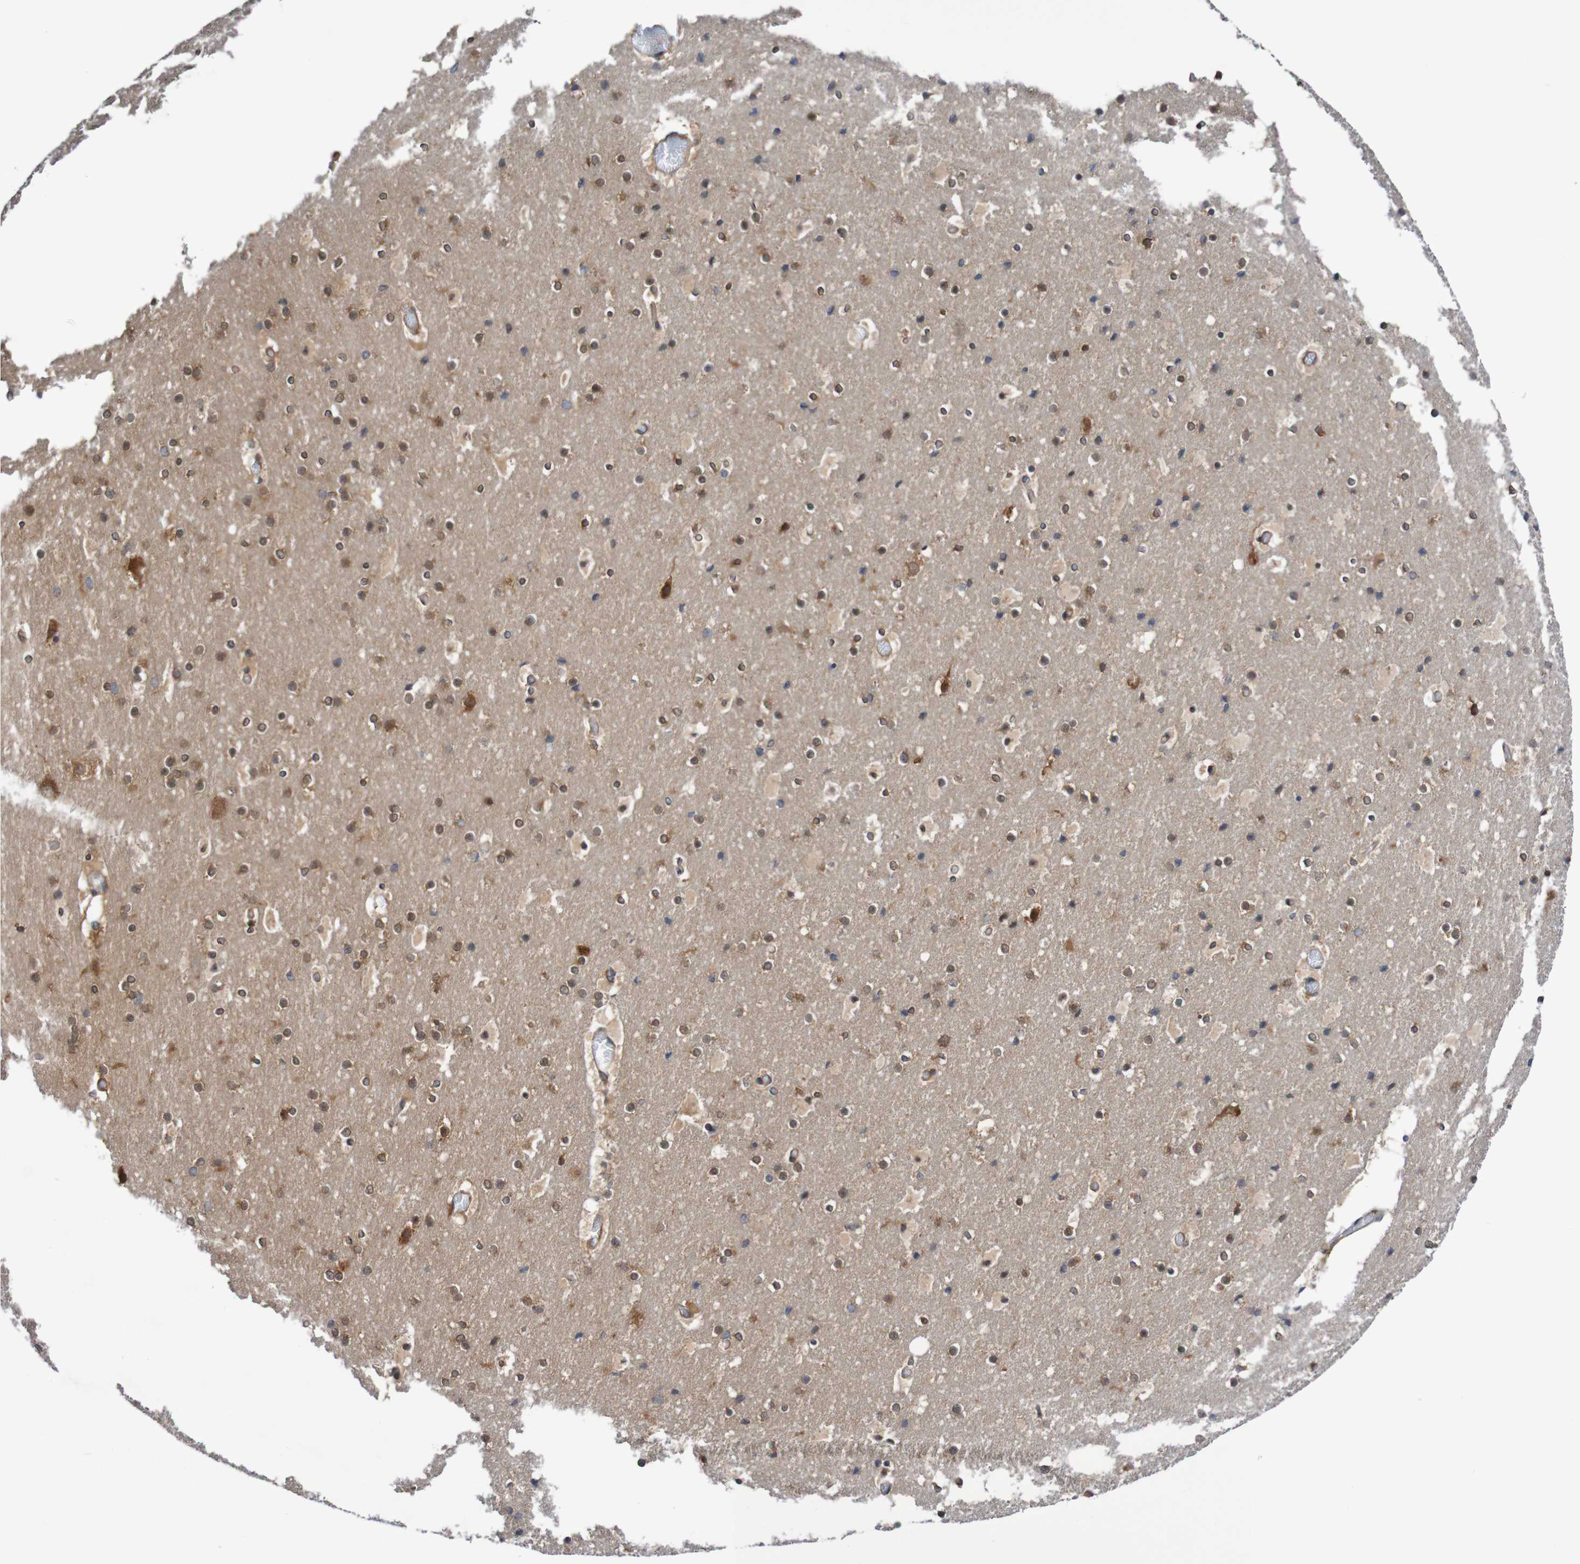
{"staining": {"intensity": "moderate", "quantity": ">75%", "location": "cytoplasmic/membranous"}, "tissue": "cerebral cortex", "cell_type": "Endothelial cells", "image_type": "normal", "snomed": [{"axis": "morphology", "description": "Normal tissue, NOS"}, {"axis": "topography", "description": "Cerebral cortex"}], "caption": "The photomicrograph reveals immunohistochemical staining of normal cerebral cortex. There is moderate cytoplasmic/membranous expression is present in about >75% of endothelial cells.", "gene": "LRRC47", "patient": {"sex": "male", "age": 57}}